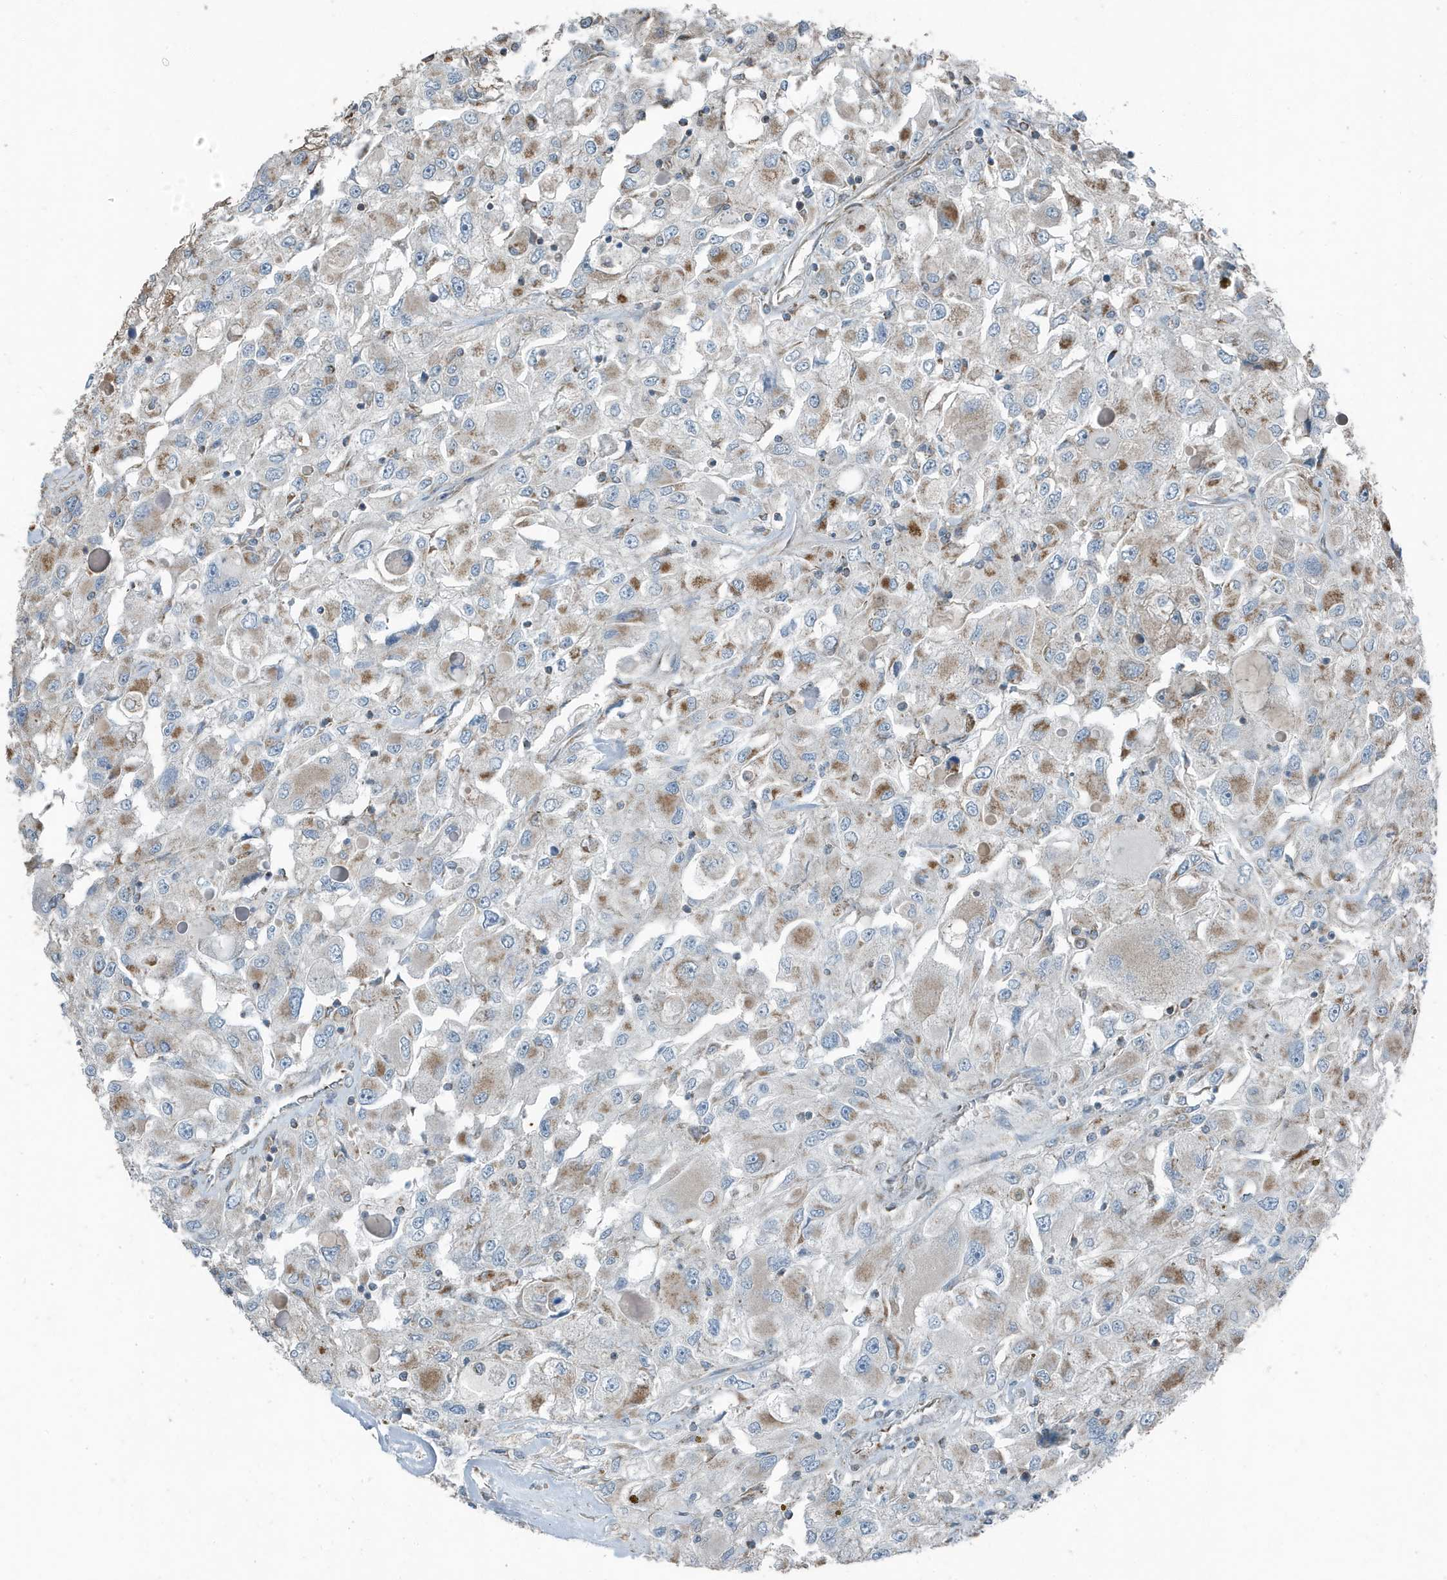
{"staining": {"intensity": "moderate", "quantity": "25%-75%", "location": "cytoplasmic/membranous"}, "tissue": "renal cancer", "cell_type": "Tumor cells", "image_type": "cancer", "snomed": [{"axis": "morphology", "description": "Adenocarcinoma, NOS"}, {"axis": "topography", "description": "Kidney"}], "caption": "Renal adenocarcinoma stained with immunohistochemistry reveals moderate cytoplasmic/membranous positivity in approximately 25%-75% of tumor cells.", "gene": "MT-CYB", "patient": {"sex": "female", "age": 52}}